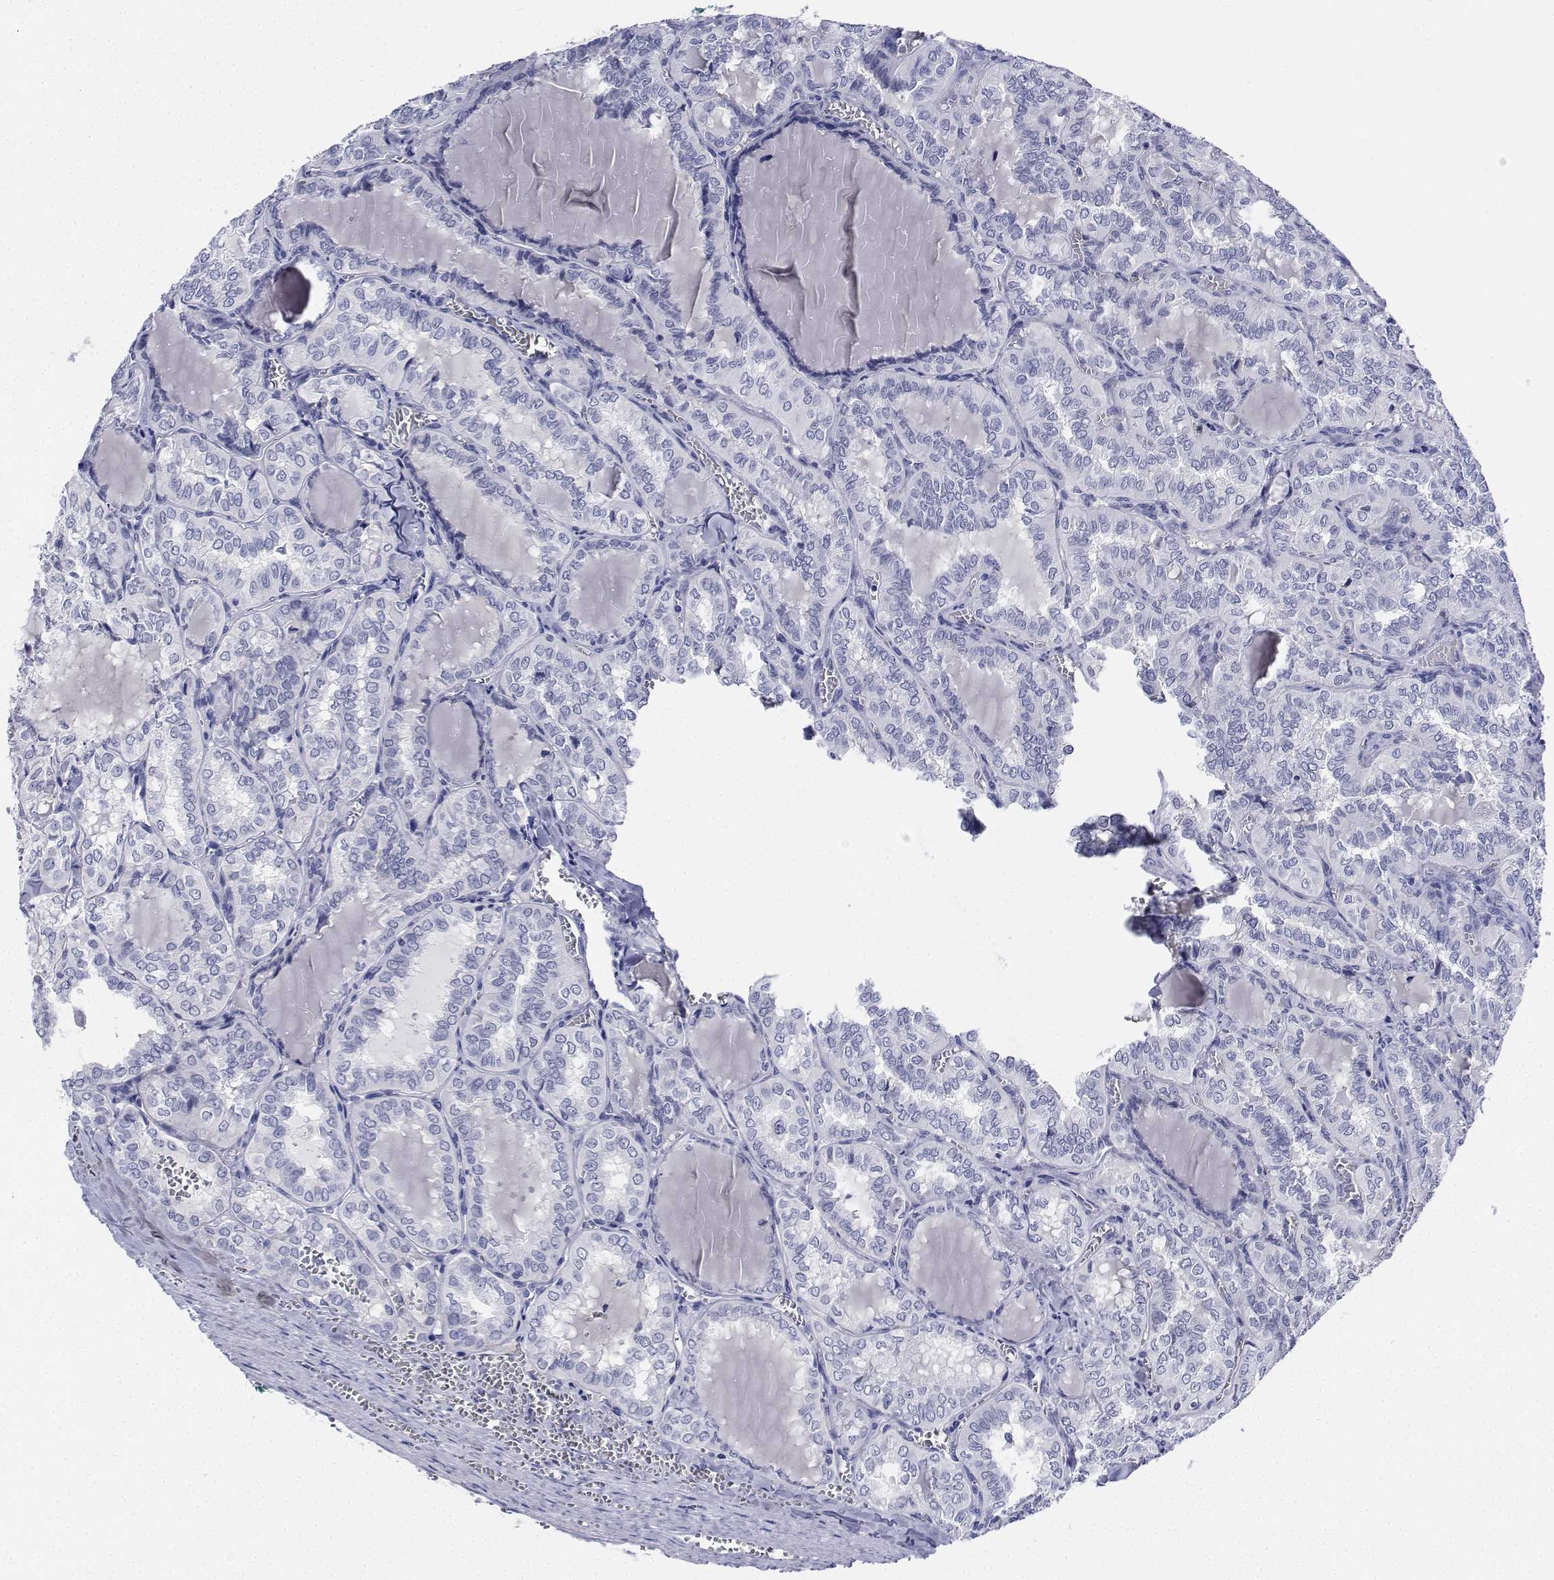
{"staining": {"intensity": "negative", "quantity": "none", "location": "none"}, "tissue": "thyroid cancer", "cell_type": "Tumor cells", "image_type": "cancer", "snomed": [{"axis": "morphology", "description": "Papillary adenocarcinoma, NOS"}, {"axis": "topography", "description": "Thyroid gland"}], "caption": "Immunohistochemistry (IHC) image of neoplastic tissue: papillary adenocarcinoma (thyroid) stained with DAB (3,3'-diaminobenzidine) reveals no significant protein staining in tumor cells. Brightfield microscopy of immunohistochemistry (IHC) stained with DAB (brown) and hematoxylin (blue), captured at high magnification.", "gene": "PLXNA4", "patient": {"sex": "female", "age": 41}}